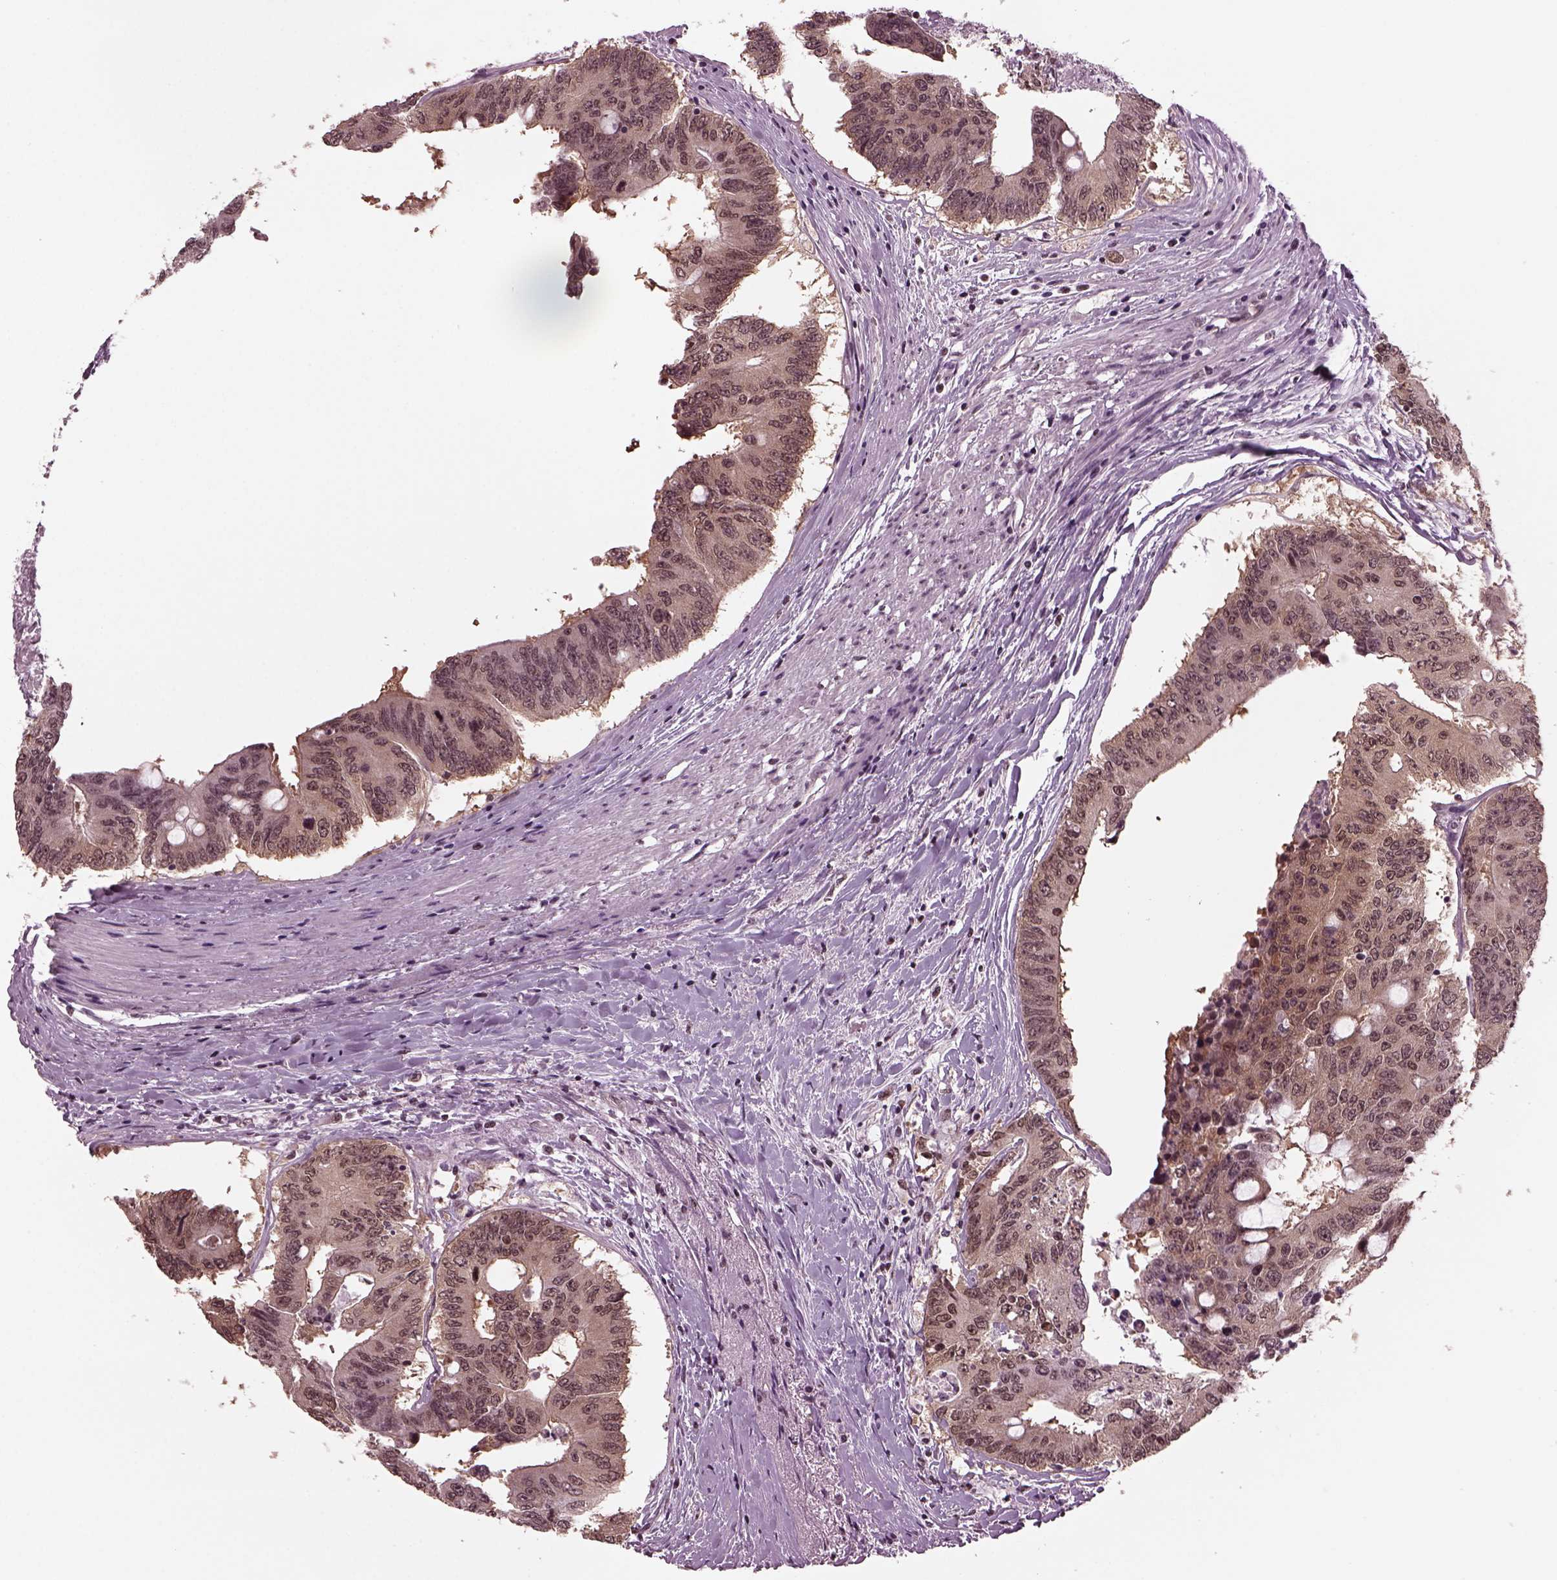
{"staining": {"intensity": "weak", "quantity": "<25%", "location": "cytoplasmic/membranous"}, "tissue": "colorectal cancer", "cell_type": "Tumor cells", "image_type": "cancer", "snomed": [{"axis": "morphology", "description": "Adenocarcinoma, NOS"}, {"axis": "topography", "description": "Rectum"}], "caption": "Image shows no significant protein positivity in tumor cells of colorectal adenocarcinoma.", "gene": "RUVBL2", "patient": {"sex": "male", "age": 59}}